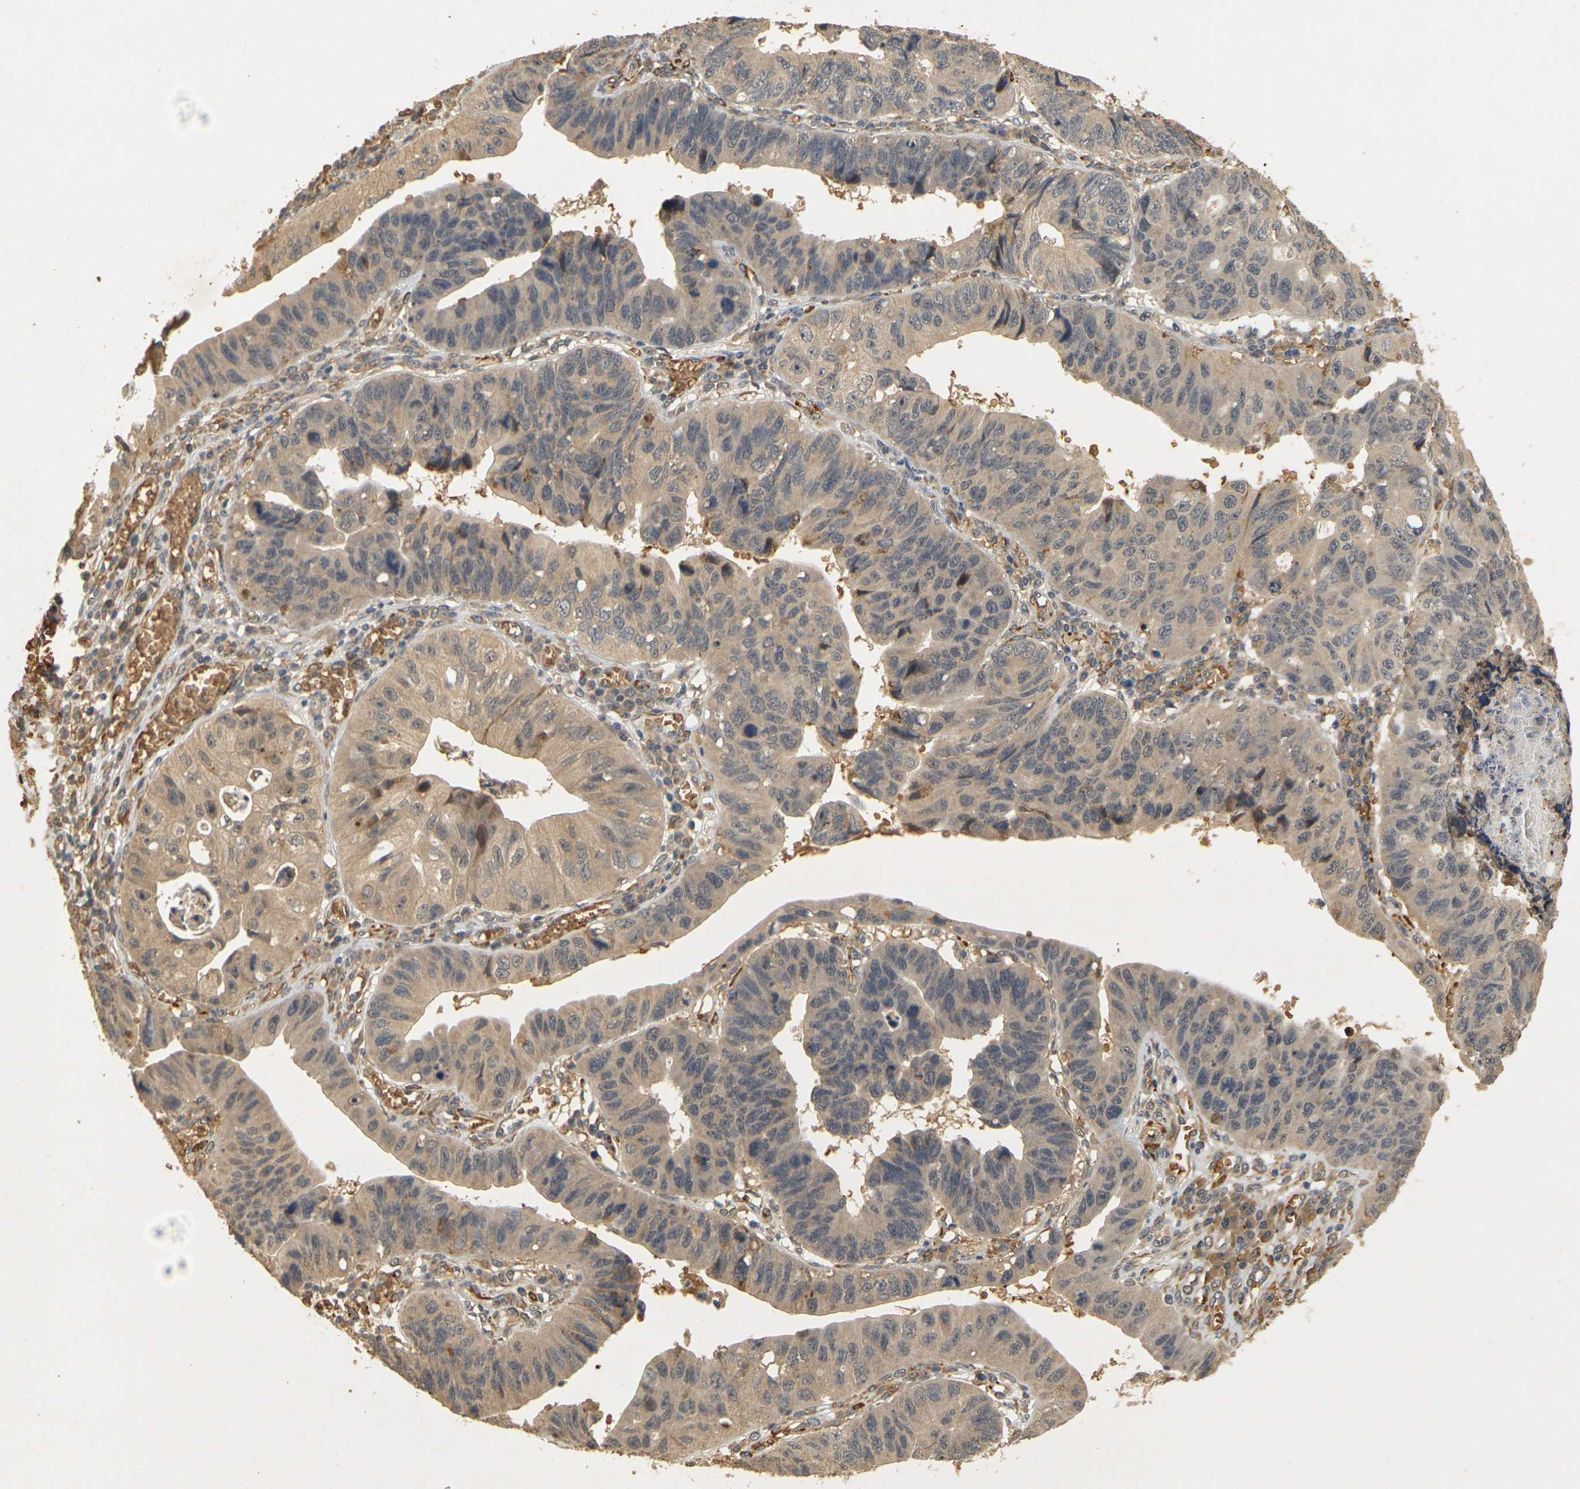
{"staining": {"intensity": "weak", "quantity": ">75%", "location": "cytoplasmic/membranous"}, "tissue": "stomach cancer", "cell_type": "Tumor cells", "image_type": "cancer", "snomed": [{"axis": "morphology", "description": "Adenocarcinoma, NOS"}, {"axis": "topography", "description": "Stomach"}], "caption": "Immunohistochemical staining of adenocarcinoma (stomach) exhibits low levels of weak cytoplasmic/membranous staining in approximately >75% of tumor cells. (Stains: DAB (3,3'-diaminobenzidine) in brown, nuclei in blue, Microscopy: brightfield microscopy at high magnification).", "gene": "MEGF9", "patient": {"sex": "male", "age": 59}}